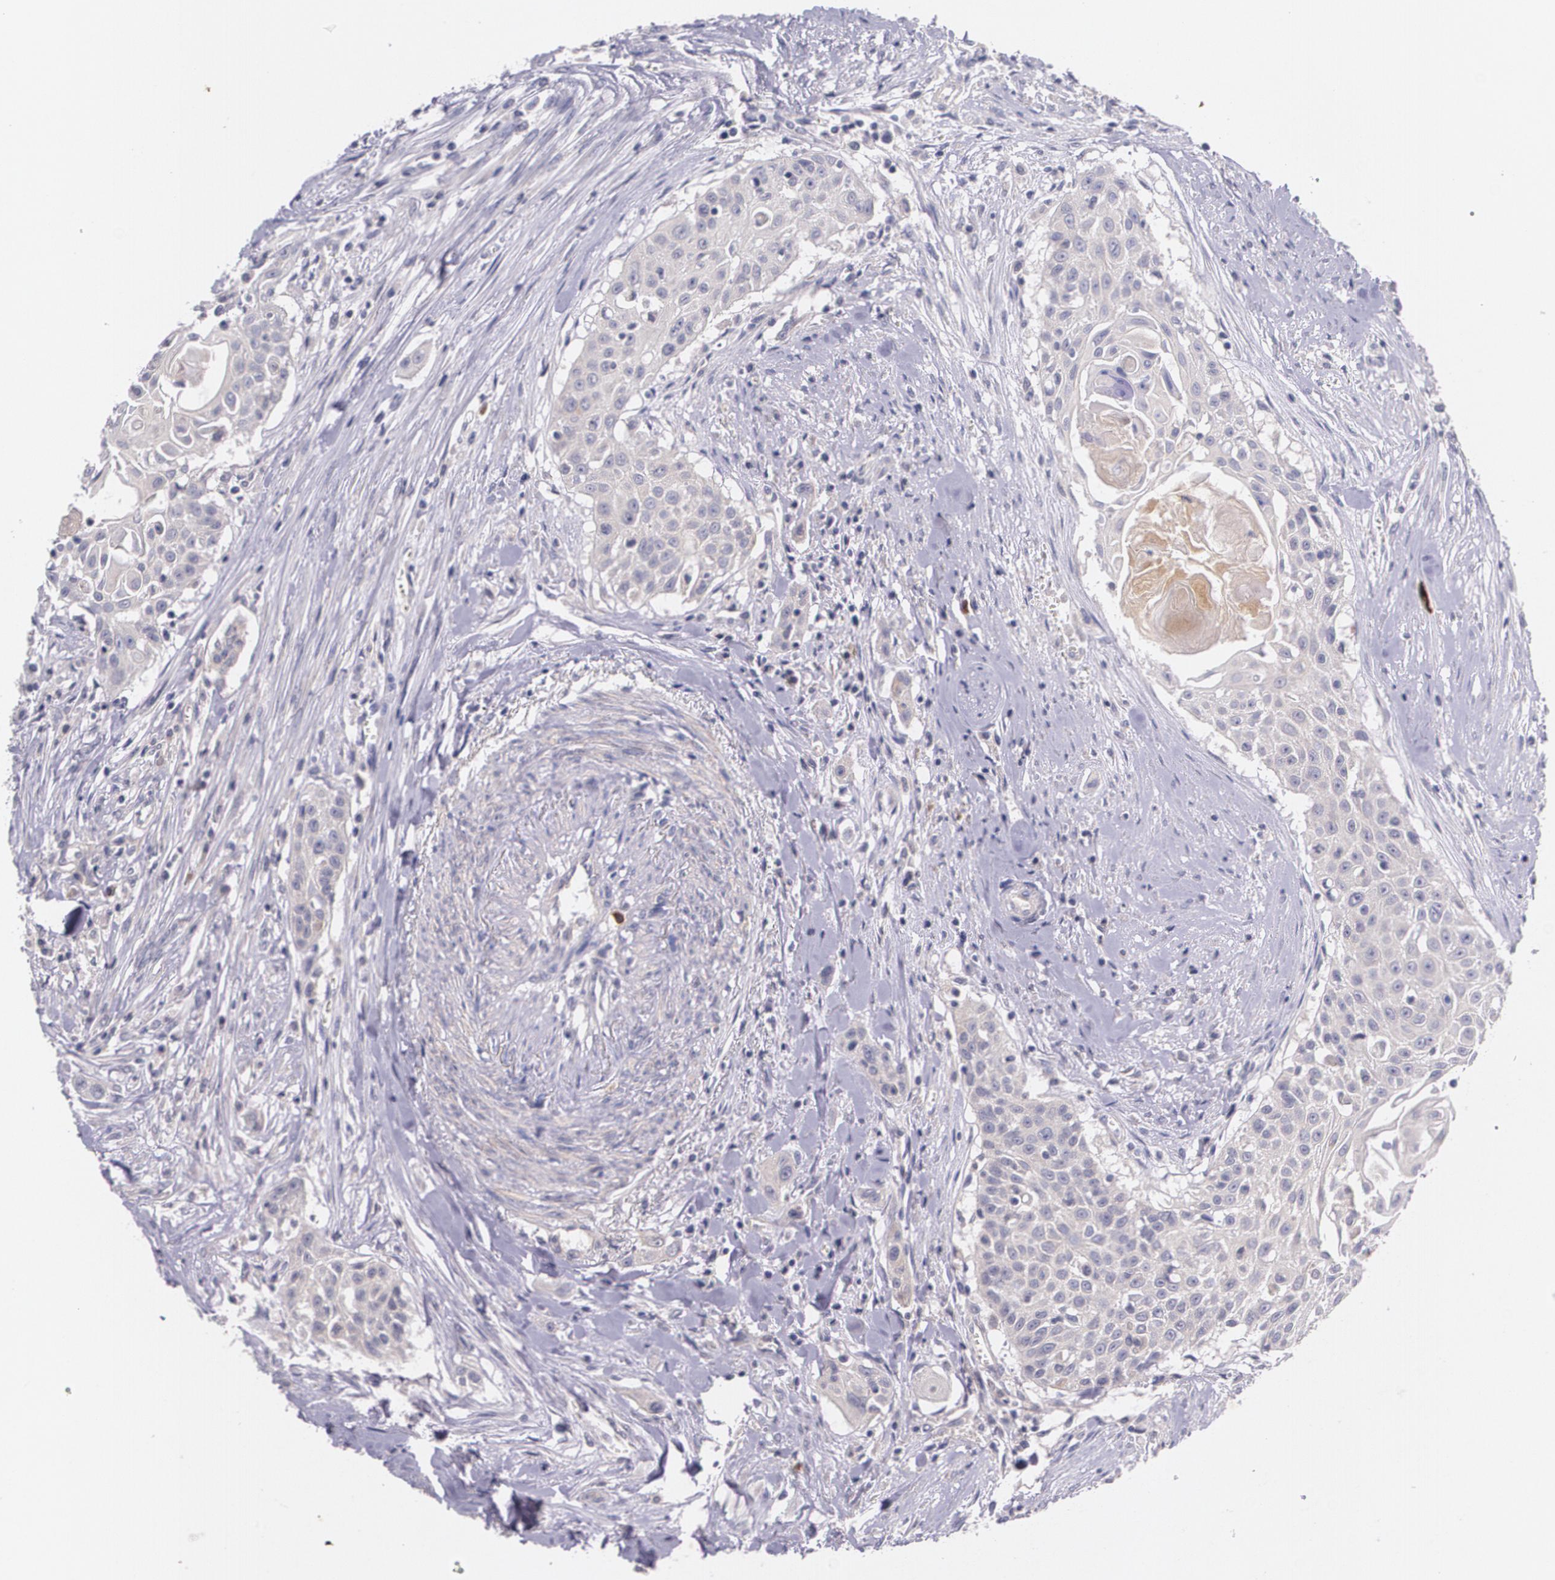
{"staining": {"intensity": "weak", "quantity": "25%-75%", "location": "cytoplasmic/membranous"}, "tissue": "head and neck cancer", "cell_type": "Tumor cells", "image_type": "cancer", "snomed": [{"axis": "morphology", "description": "Squamous cell carcinoma, NOS"}, {"axis": "morphology", "description": "Squamous cell carcinoma, metastatic, NOS"}, {"axis": "topography", "description": "Lymph node"}, {"axis": "topography", "description": "Salivary gland"}, {"axis": "topography", "description": "Head-Neck"}], "caption": "Metastatic squamous cell carcinoma (head and neck) stained for a protein (brown) exhibits weak cytoplasmic/membranous positive expression in approximately 25%-75% of tumor cells.", "gene": "TM4SF1", "patient": {"sex": "female", "age": 74}}